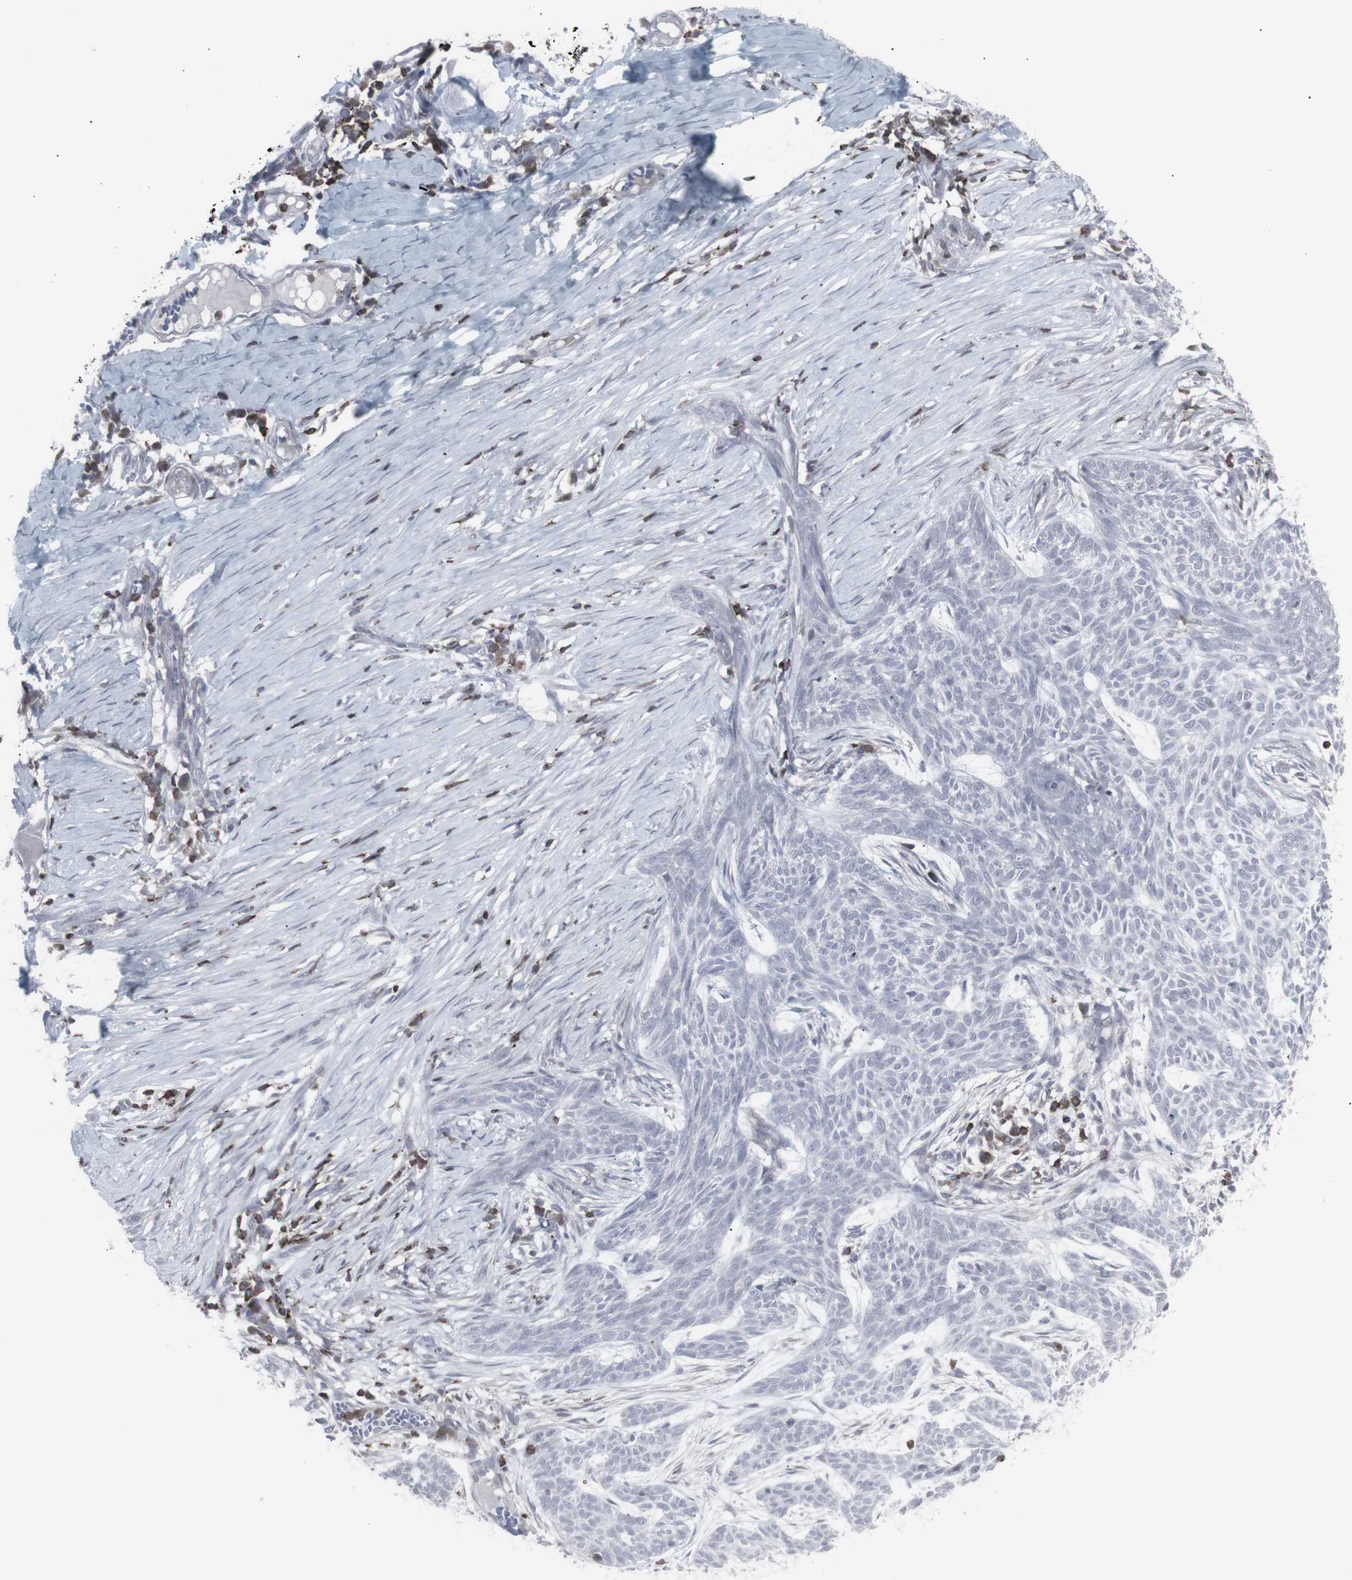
{"staining": {"intensity": "negative", "quantity": "none", "location": "none"}, "tissue": "skin cancer", "cell_type": "Tumor cells", "image_type": "cancer", "snomed": [{"axis": "morphology", "description": "Basal cell carcinoma"}, {"axis": "topography", "description": "Skin"}], "caption": "The photomicrograph exhibits no significant positivity in tumor cells of skin basal cell carcinoma. (Brightfield microscopy of DAB (3,3'-diaminobenzidine) immunohistochemistry at high magnification).", "gene": "APOBEC2", "patient": {"sex": "female", "age": 59}}